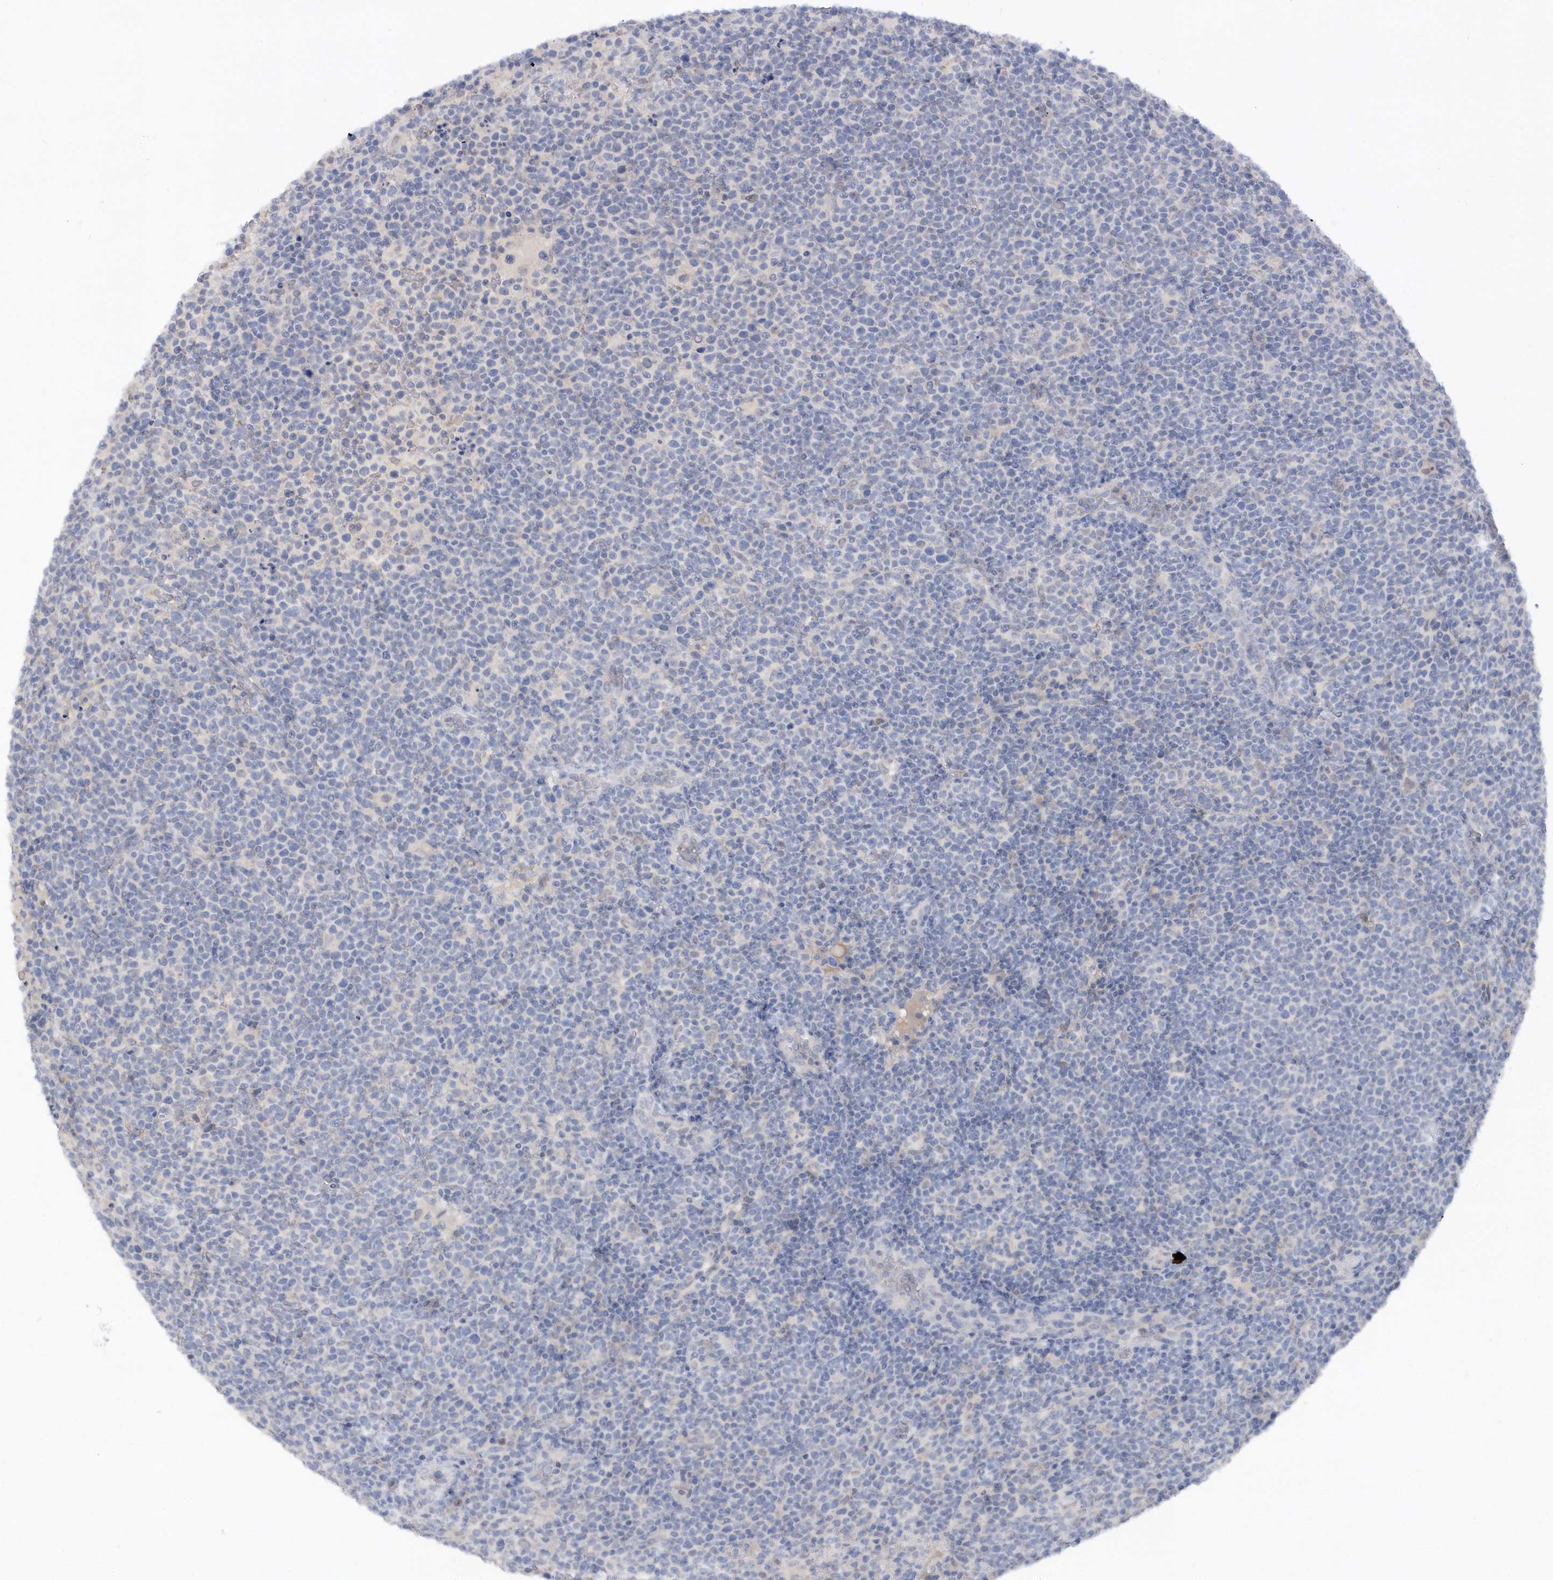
{"staining": {"intensity": "negative", "quantity": "none", "location": "none"}, "tissue": "lymphoma", "cell_type": "Tumor cells", "image_type": "cancer", "snomed": [{"axis": "morphology", "description": "Malignant lymphoma, non-Hodgkin's type, High grade"}, {"axis": "topography", "description": "Lymph node"}], "caption": "High power microscopy photomicrograph of an immunohistochemistry (IHC) photomicrograph of lymphoma, revealing no significant staining in tumor cells.", "gene": "RPE", "patient": {"sex": "male", "age": 61}}